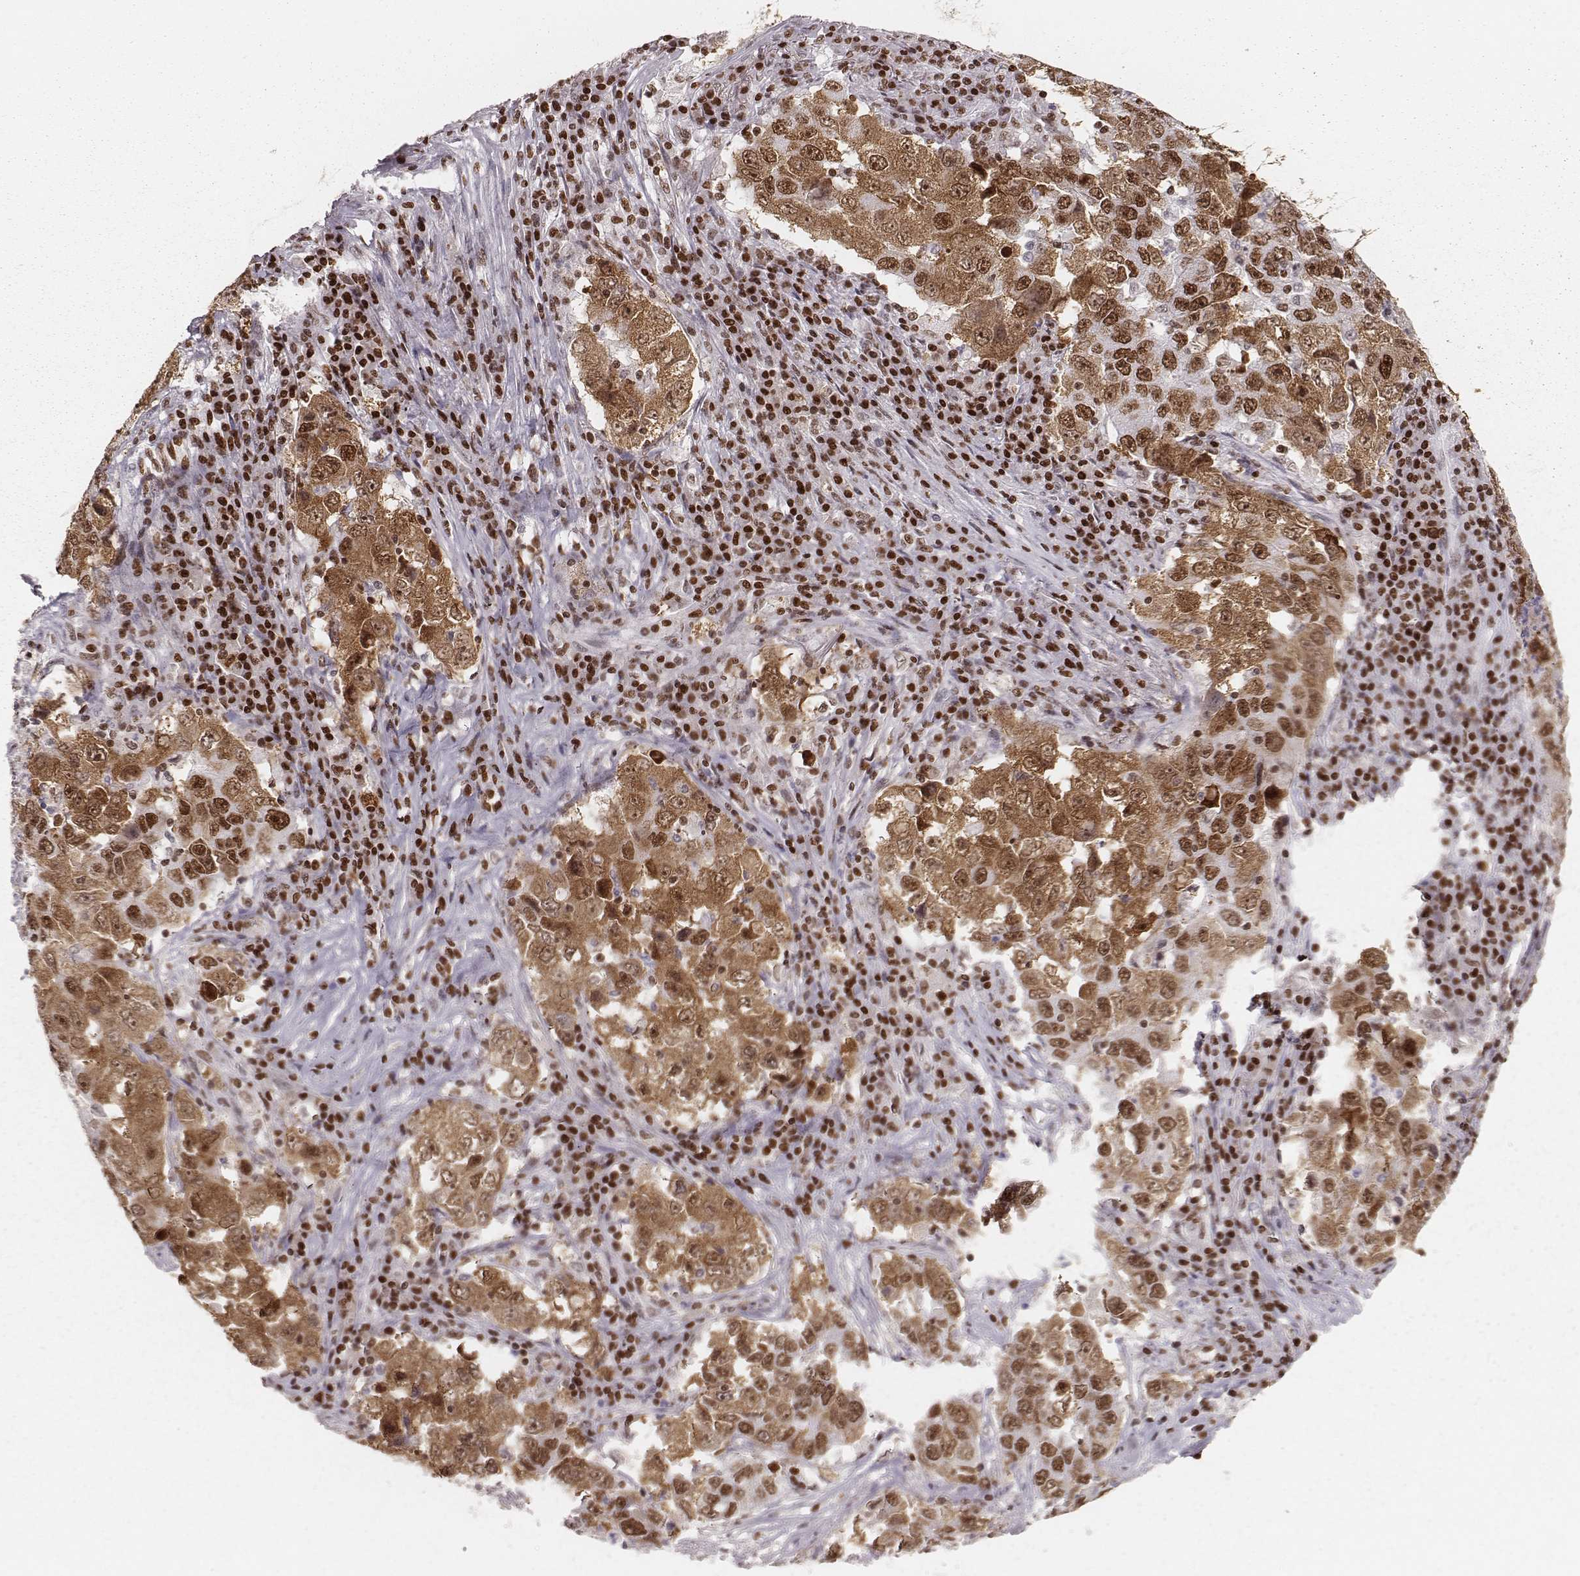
{"staining": {"intensity": "moderate", "quantity": ">75%", "location": "nuclear"}, "tissue": "lung cancer", "cell_type": "Tumor cells", "image_type": "cancer", "snomed": [{"axis": "morphology", "description": "Adenocarcinoma, NOS"}, {"axis": "topography", "description": "Lung"}], "caption": "A medium amount of moderate nuclear positivity is appreciated in approximately >75% of tumor cells in lung cancer tissue. Using DAB (brown) and hematoxylin (blue) stains, captured at high magnification using brightfield microscopy.", "gene": "PARP1", "patient": {"sex": "male", "age": 73}}